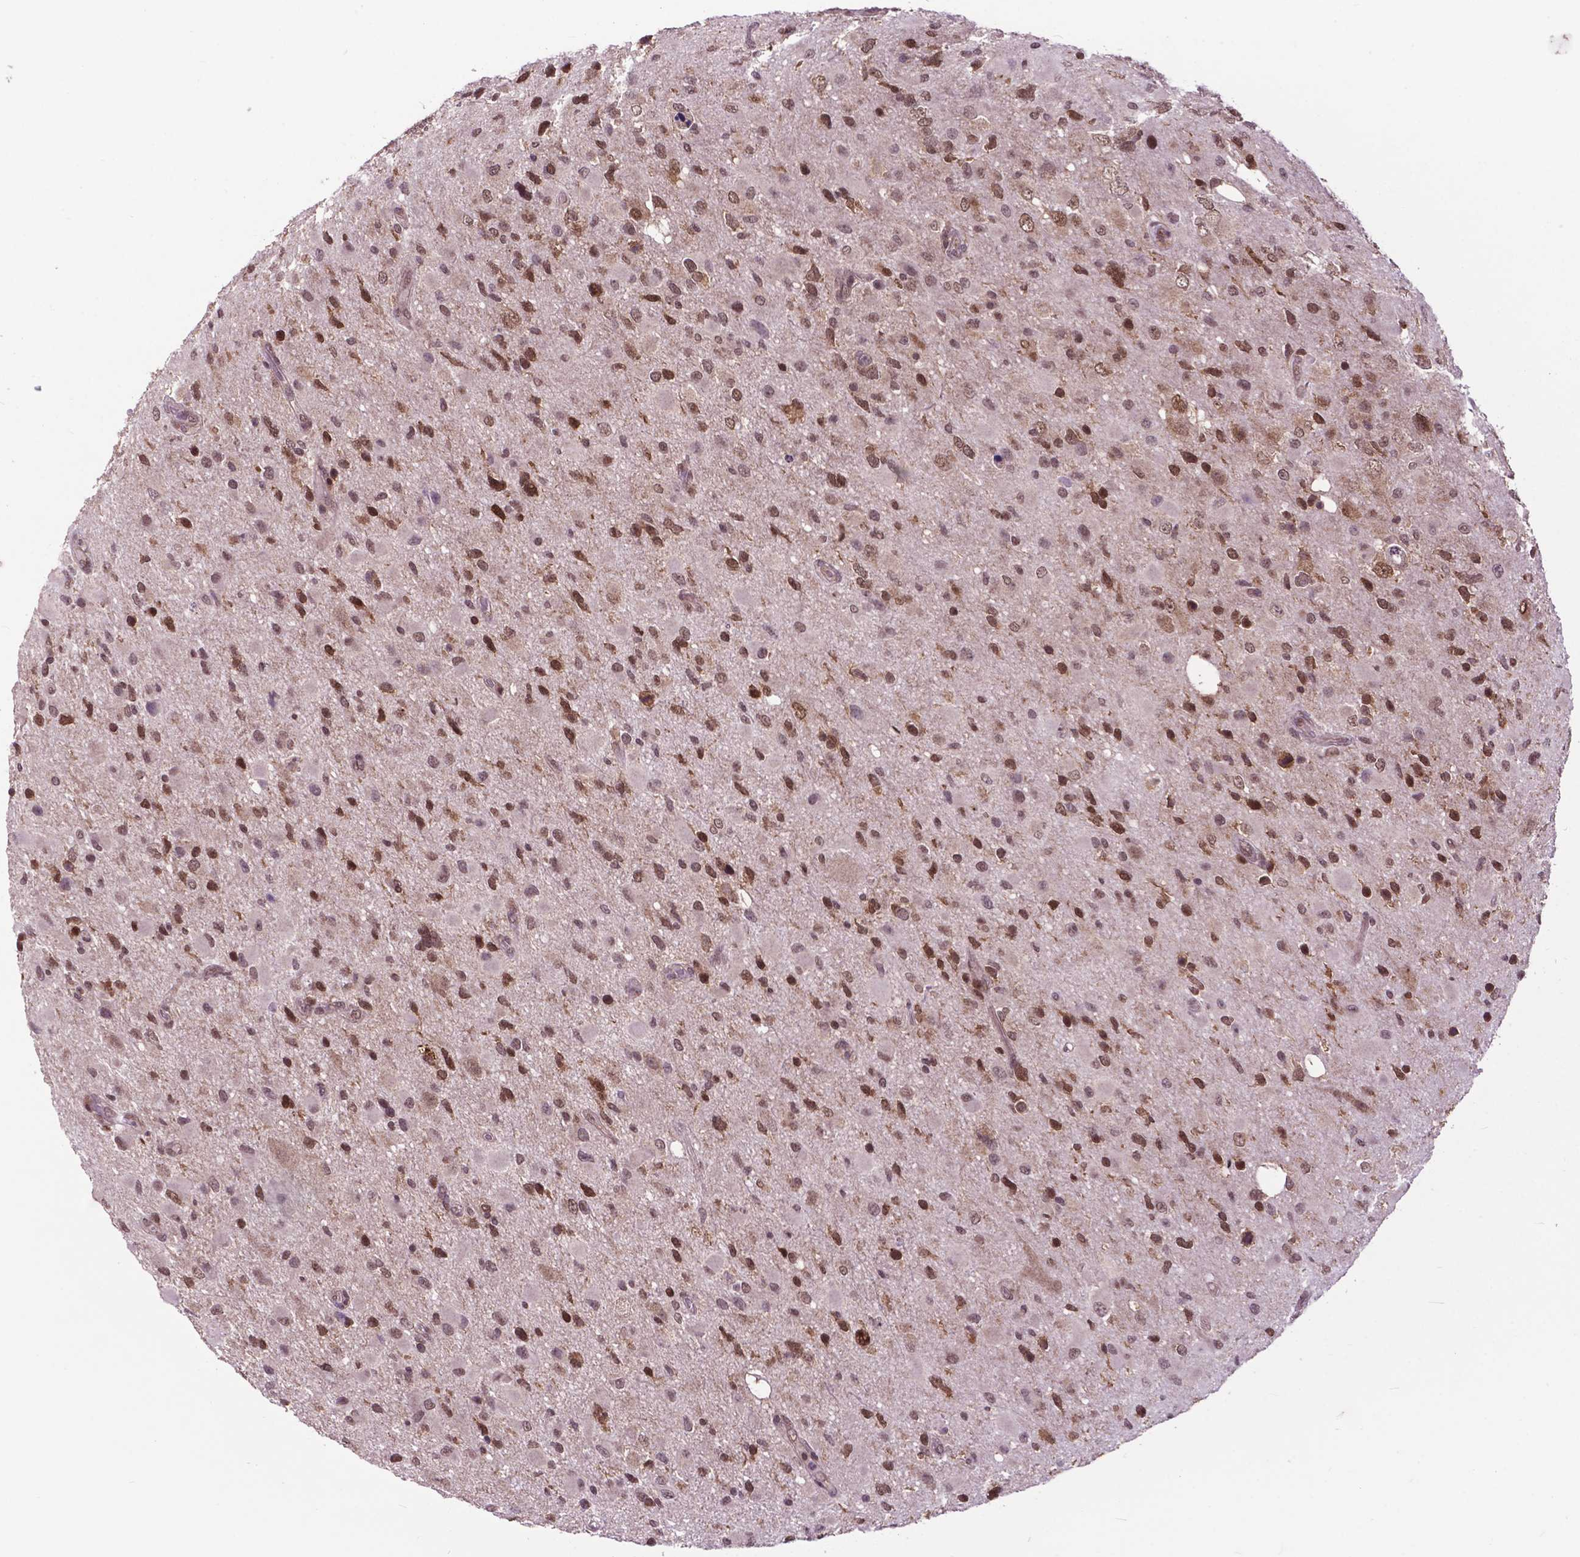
{"staining": {"intensity": "moderate", "quantity": ">75%", "location": "nuclear"}, "tissue": "glioma", "cell_type": "Tumor cells", "image_type": "cancer", "snomed": [{"axis": "morphology", "description": "Glioma, malignant, Low grade"}, {"axis": "topography", "description": "Brain"}], "caption": "This micrograph demonstrates immunohistochemistry staining of human malignant glioma (low-grade), with medium moderate nuclear staining in approximately >75% of tumor cells.", "gene": "FAF1", "patient": {"sex": "female", "age": 32}}